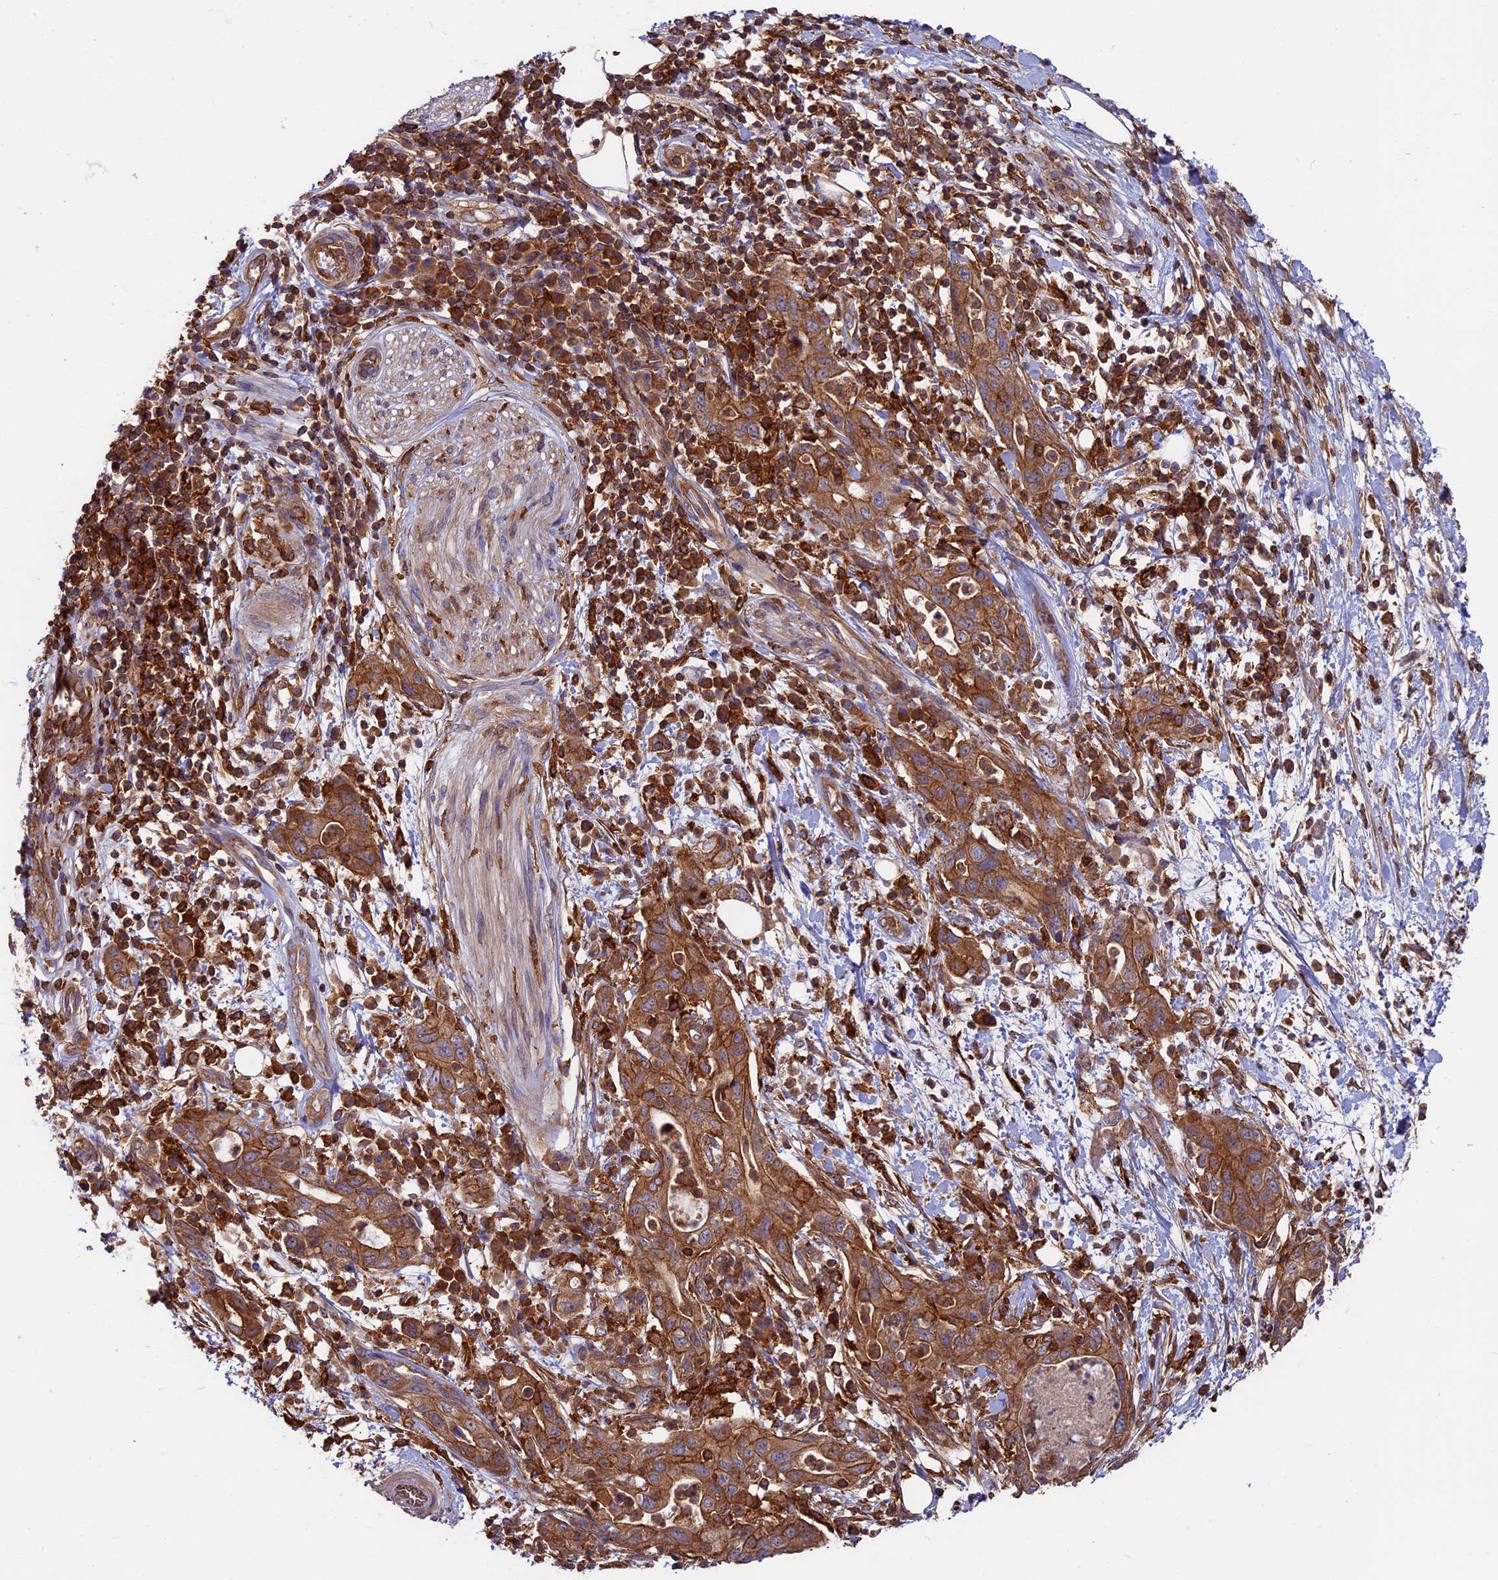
{"staining": {"intensity": "strong", "quantity": ">75%", "location": "cytoplasmic/membranous"}, "tissue": "pancreatic cancer", "cell_type": "Tumor cells", "image_type": "cancer", "snomed": [{"axis": "morphology", "description": "Adenocarcinoma, NOS"}, {"axis": "topography", "description": "Pancreas"}], "caption": "Adenocarcinoma (pancreatic) stained with IHC shows strong cytoplasmic/membranous expression in approximately >75% of tumor cells.", "gene": "MYO9B", "patient": {"sex": "female", "age": 73}}